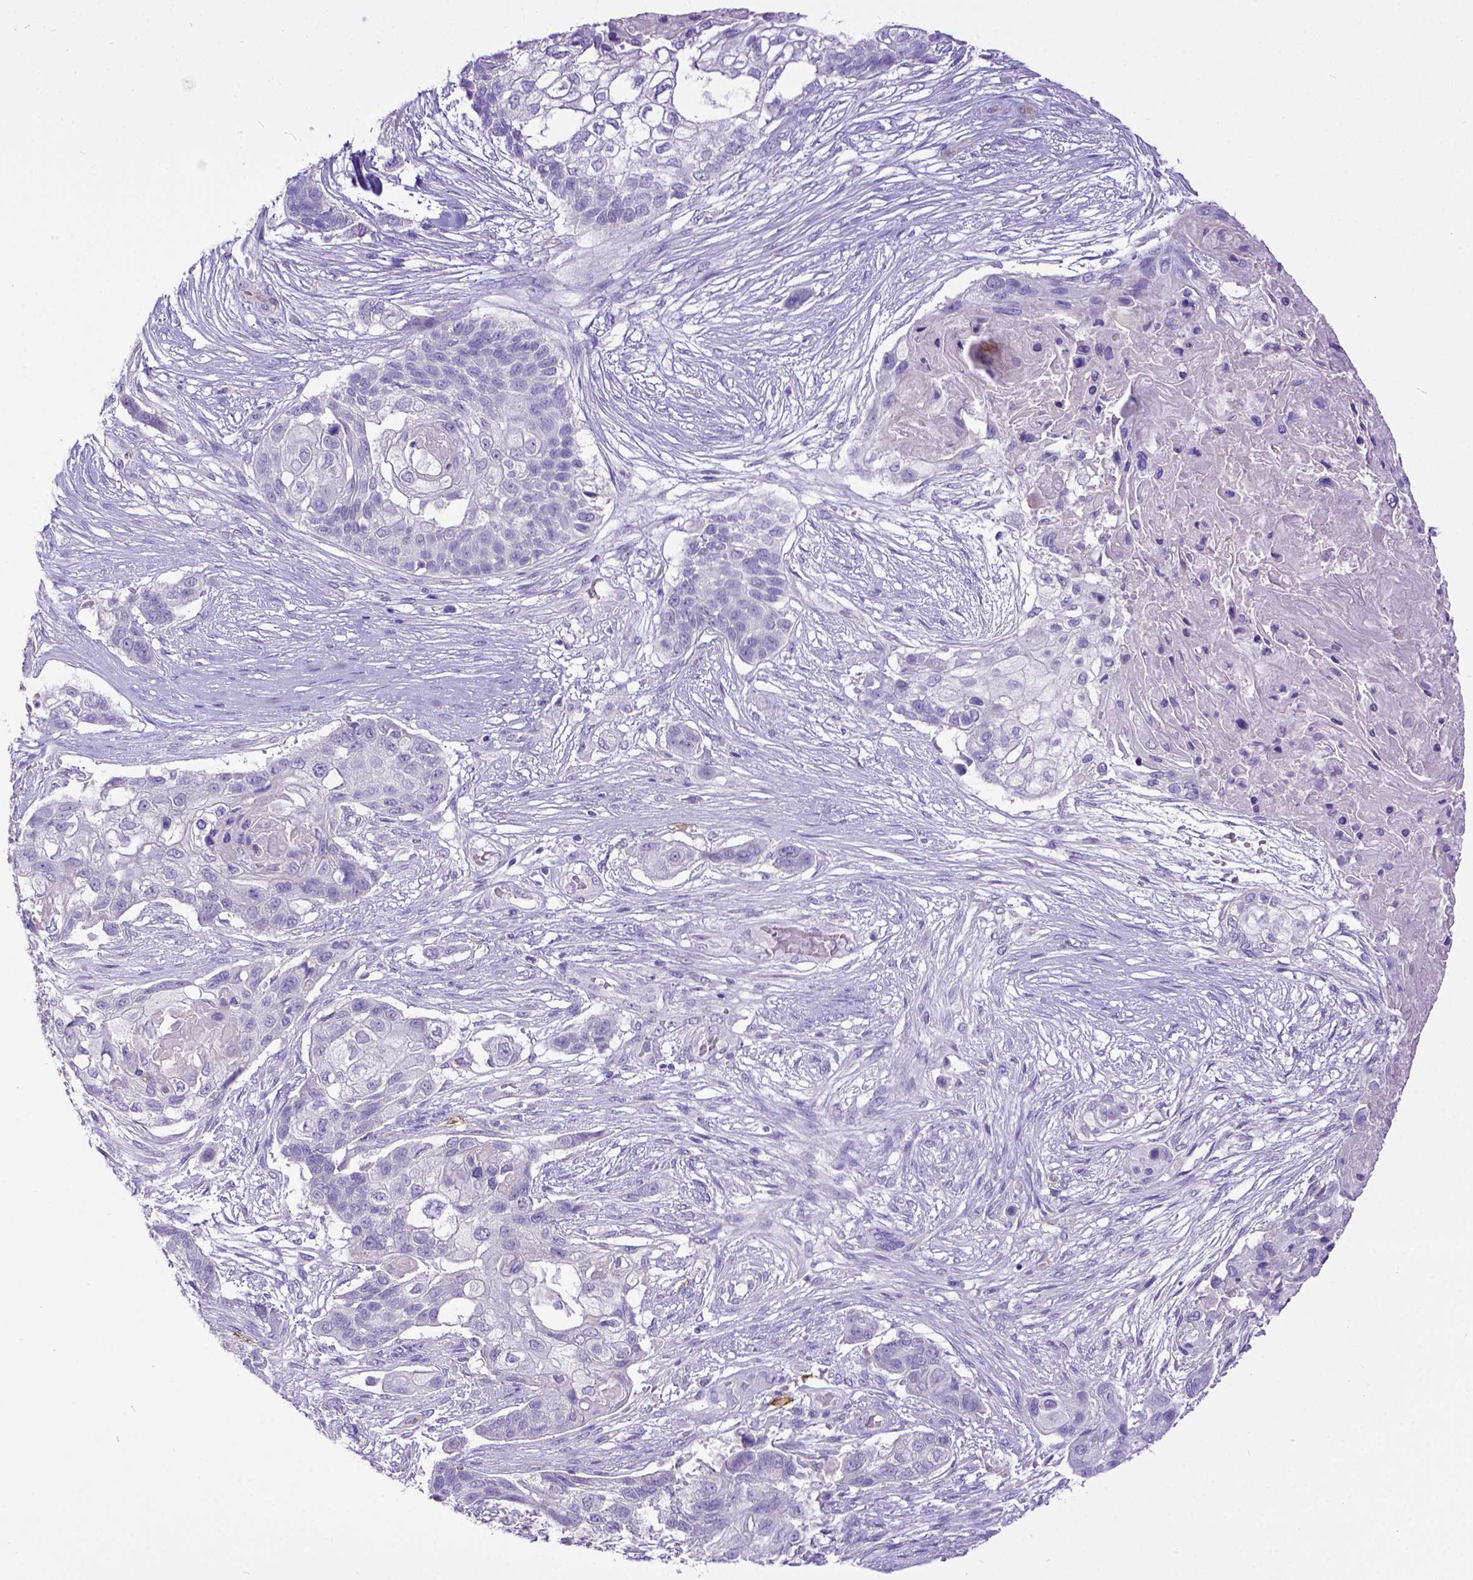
{"staining": {"intensity": "negative", "quantity": "none", "location": "none"}, "tissue": "lung cancer", "cell_type": "Tumor cells", "image_type": "cancer", "snomed": [{"axis": "morphology", "description": "Squamous cell carcinoma, NOS"}, {"axis": "topography", "description": "Lung"}], "caption": "High magnification brightfield microscopy of lung cancer stained with DAB (brown) and counterstained with hematoxylin (blue): tumor cells show no significant positivity.", "gene": "KIT", "patient": {"sex": "male", "age": 69}}